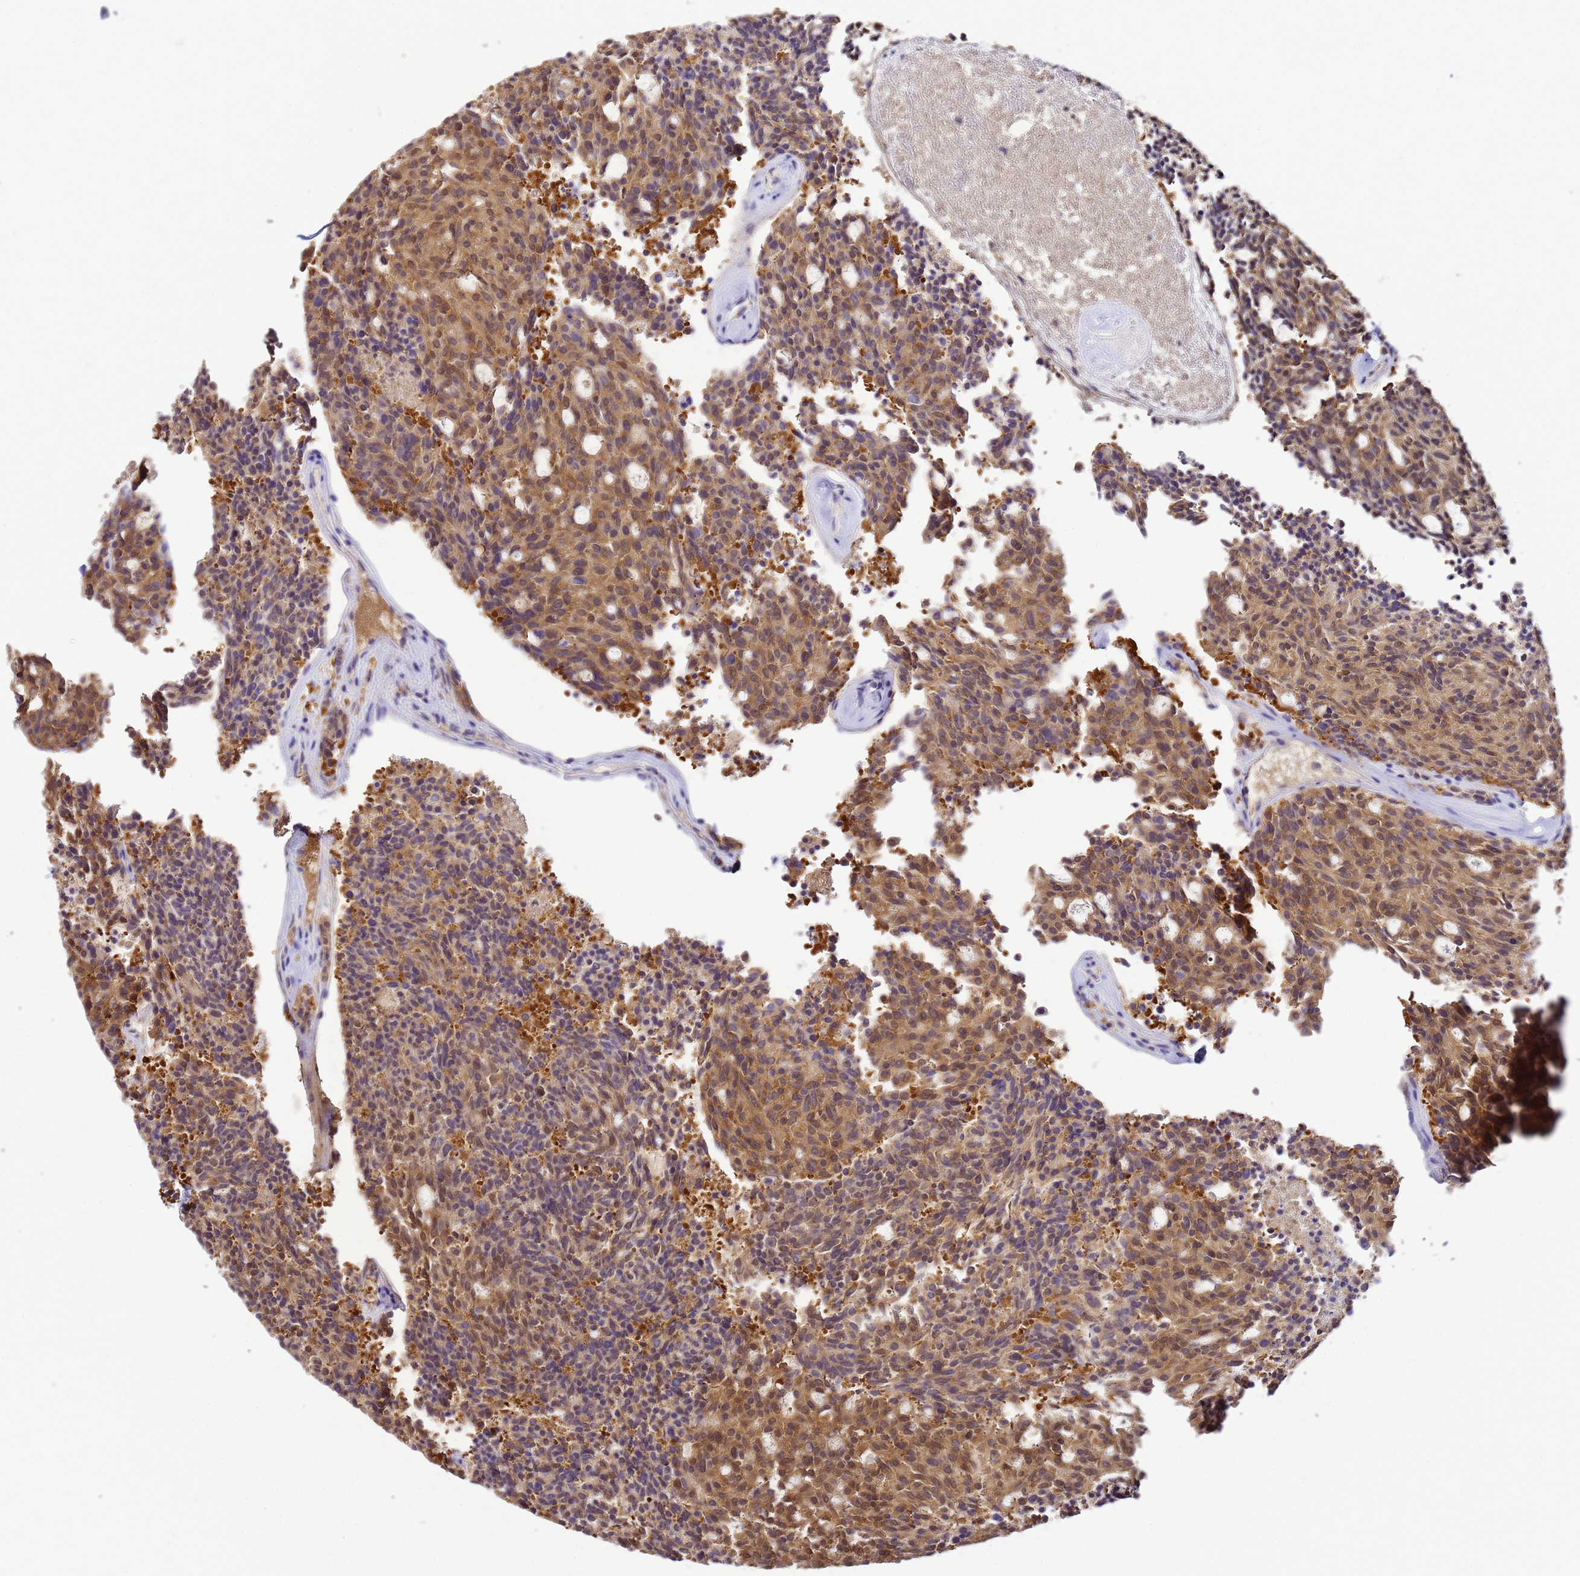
{"staining": {"intensity": "moderate", "quantity": ">75%", "location": "cytoplasmic/membranous"}, "tissue": "carcinoid", "cell_type": "Tumor cells", "image_type": "cancer", "snomed": [{"axis": "morphology", "description": "Carcinoid, malignant, NOS"}, {"axis": "topography", "description": "Pancreas"}], "caption": "Protein analysis of carcinoid tissue shows moderate cytoplasmic/membranous expression in about >75% of tumor cells.", "gene": "NARS1", "patient": {"sex": "female", "age": 54}}